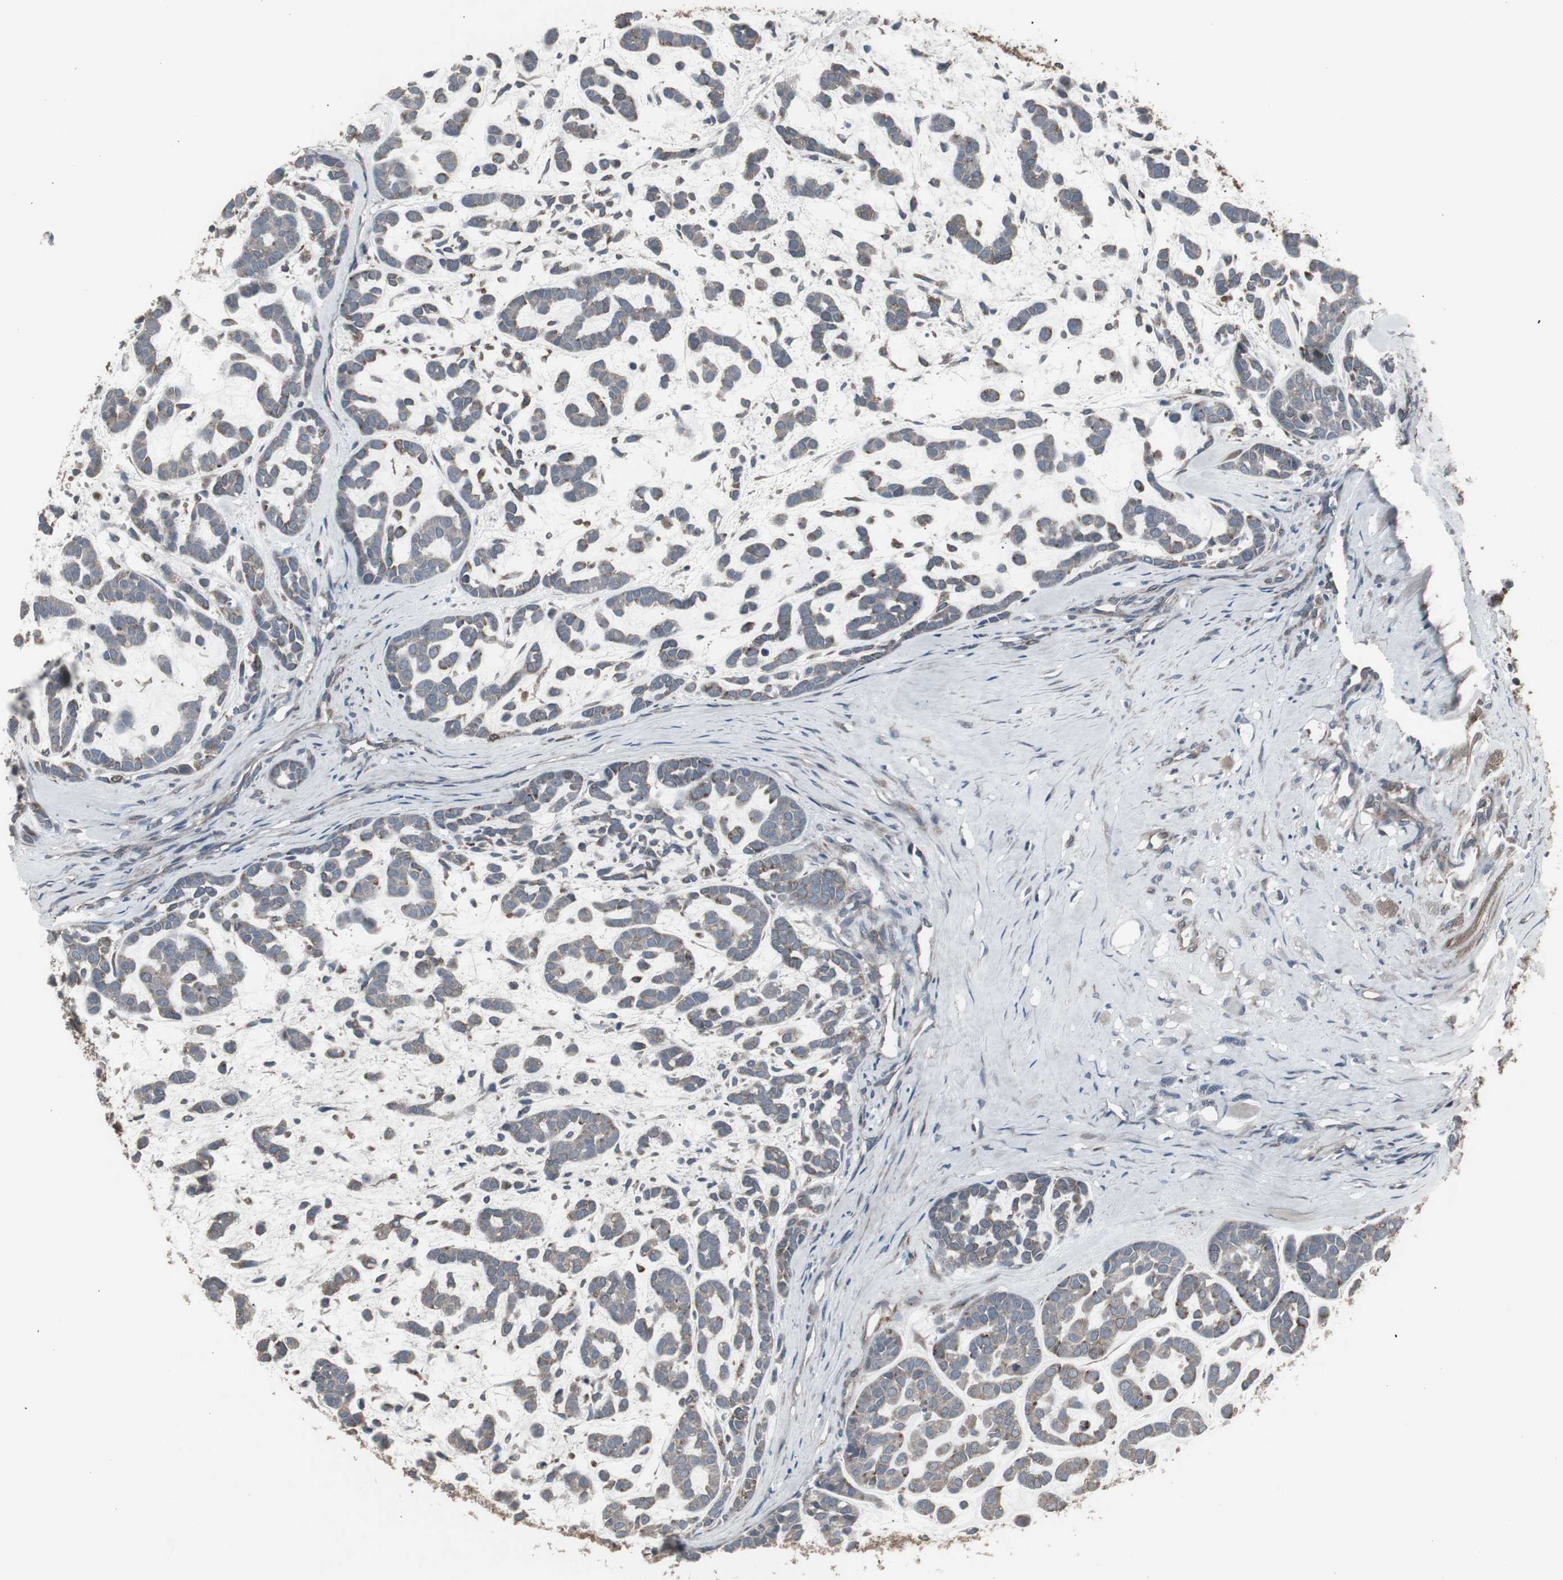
{"staining": {"intensity": "weak", "quantity": "<25%", "location": "cytoplasmic/membranous"}, "tissue": "head and neck cancer", "cell_type": "Tumor cells", "image_type": "cancer", "snomed": [{"axis": "morphology", "description": "Adenocarcinoma, NOS"}, {"axis": "morphology", "description": "Adenoma, NOS"}, {"axis": "topography", "description": "Head-Neck"}], "caption": "The IHC histopathology image has no significant positivity in tumor cells of head and neck adenoma tissue.", "gene": "SSTR2", "patient": {"sex": "female", "age": 55}}